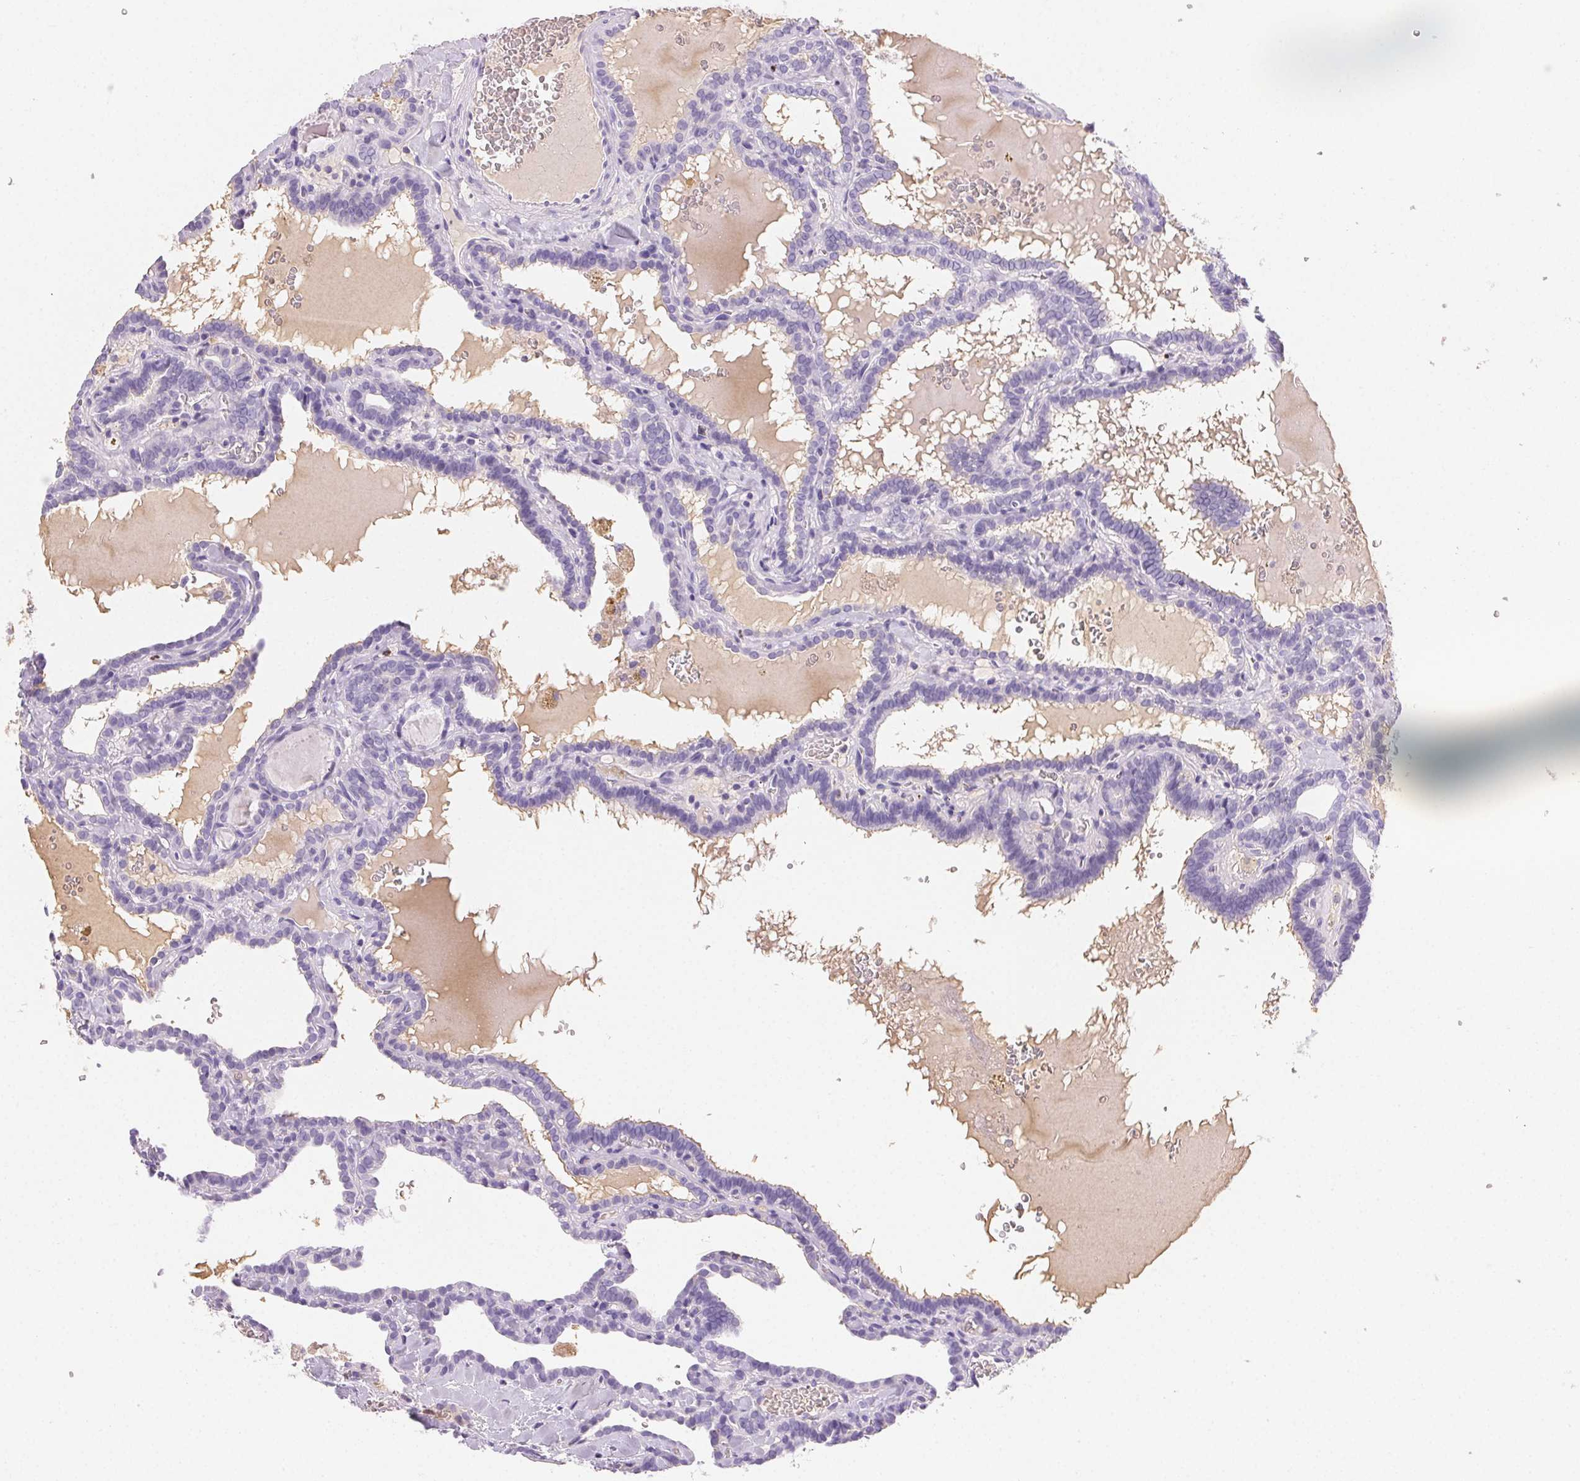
{"staining": {"intensity": "negative", "quantity": "none", "location": "none"}, "tissue": "thyroid cancer", "cell_type": "Tumor cells", "image_type": "cancer", "snomed": [{"axis": "morphology", "description": "Papillary adenocarcinoma, NOS"}, {"axis": "topography", "description": "Thyroid gland"}], "caption": "An immunohistochemistry micrograph of thyroid cancer is shown. There is no staining in tumor cells of thyroid cancer.", "gene": "PADI4", "patient": {"sex": "female", "age": 39}}